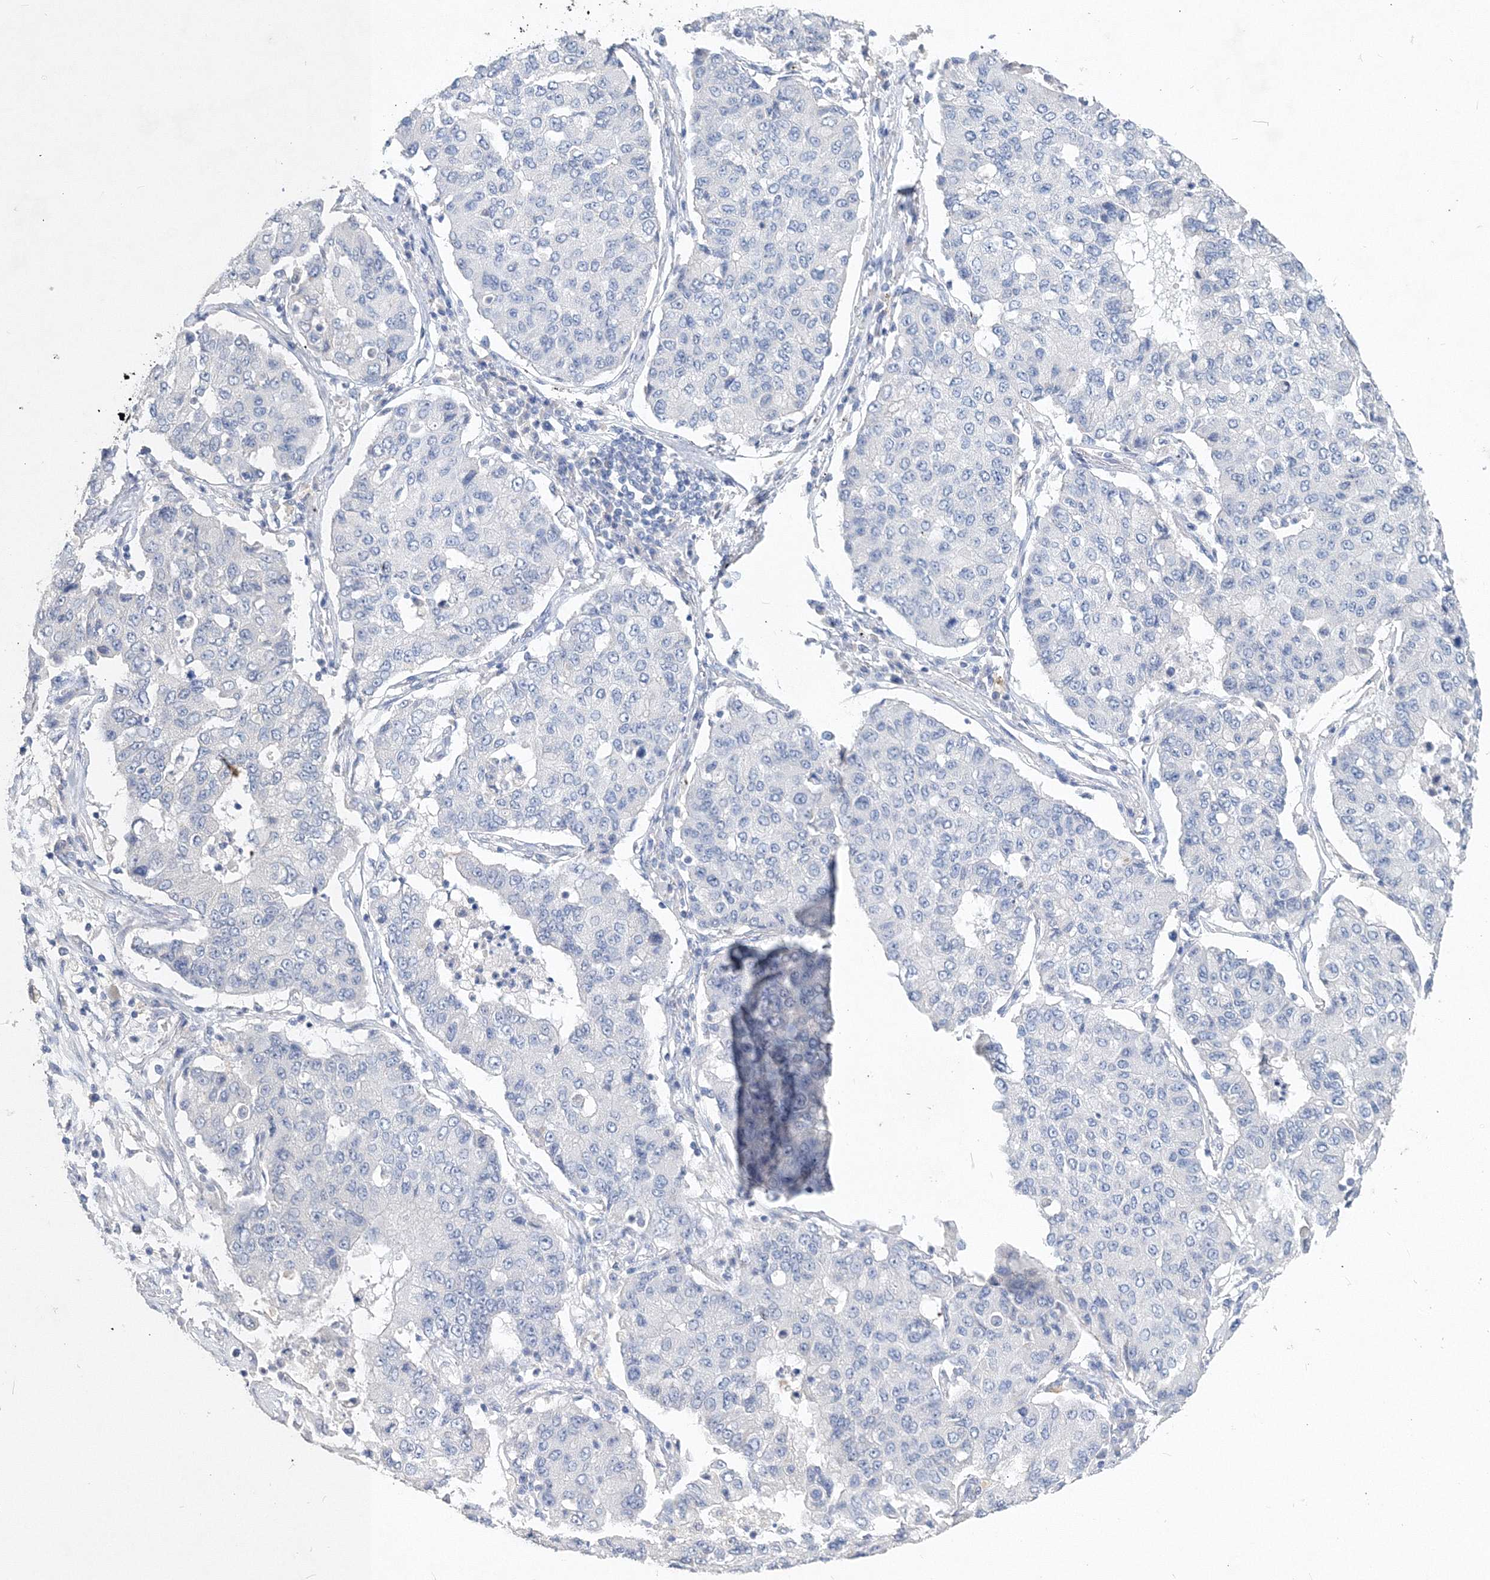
{"staining": {"intensity": "negative", "quantity": "none", "location": "none"}, "tissue": "lung cancer", "cell_type": "Tumor cells", "image_type": "cancer", "snomed": [{"axis": "morphology", "description": "Squamous cell carcinoma, NOS"}, {"axis": "topography", "description": "Lung"}], "caption": "Immunohistochemistry photomicrograph of neoplastic tissue: lung squamous cell carcinoma stained with DAB (3,3'-diaminobenzidine) demonstrates no significant protein expression in tumor cells.", "gene": "OSBPL6", "patient": {"sex": "male", "age": 74}}